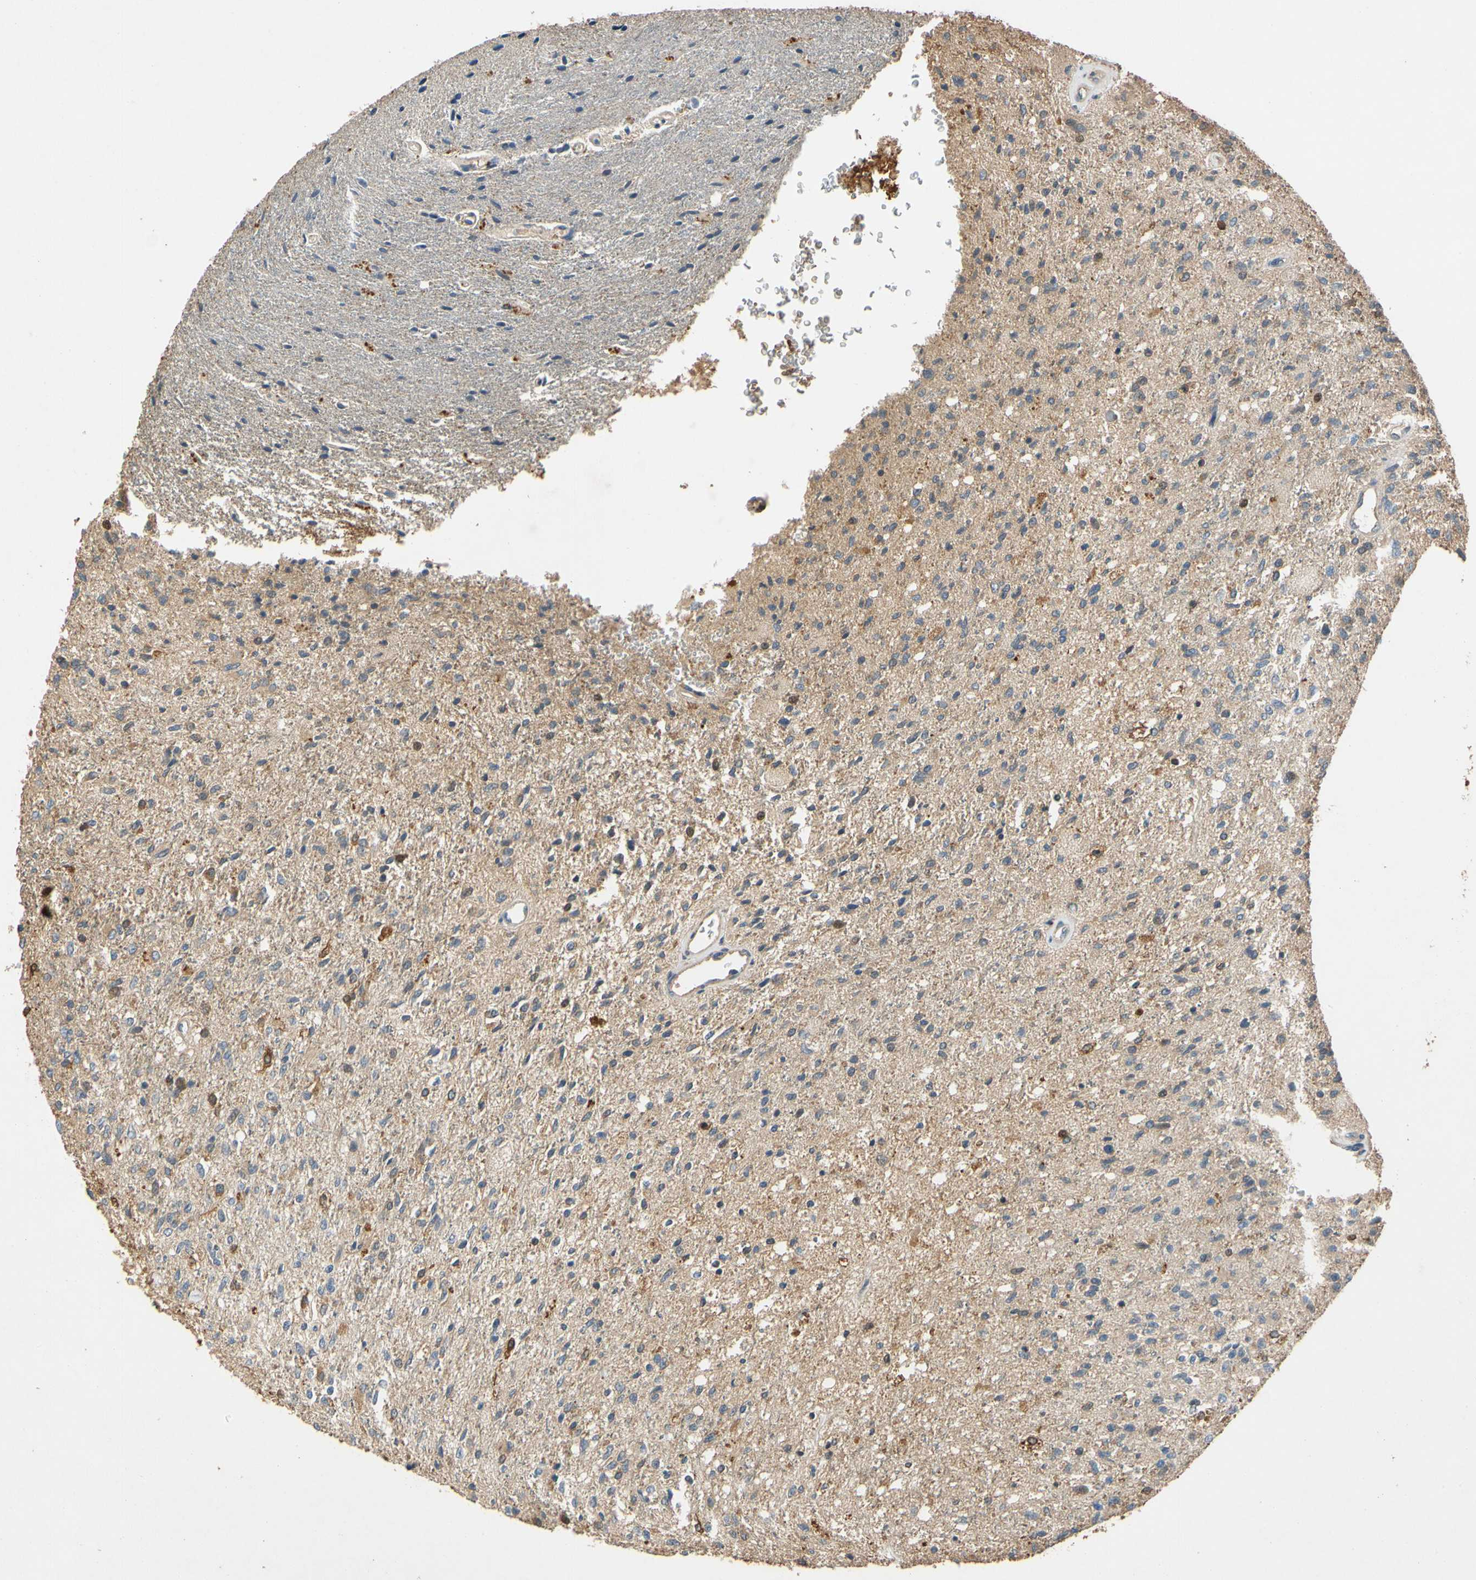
{"staining": {"intensity": "moderate", "quantity": "25%-75%", "location": "cytoplasmic/membranous"}, "tissue": "glioma", "cell_type": "Tumor cells", "image_type": "cancer", "snomed": [{"axis": "morphology", "description": "Normal tissue, NOS"}, {"axis": "morphology", "description": "Glioma, malignant, High grade"}, {"axis": "topography", "description": "Cerebral cortex"}], "caption": "A medium amount of moderate cytoplasmic/membranous expression is present in approximately 25%-75% of tumor cells in glioma tissue.", "gene": "USP46", "patient": {"sex": "male", "age": 77}}